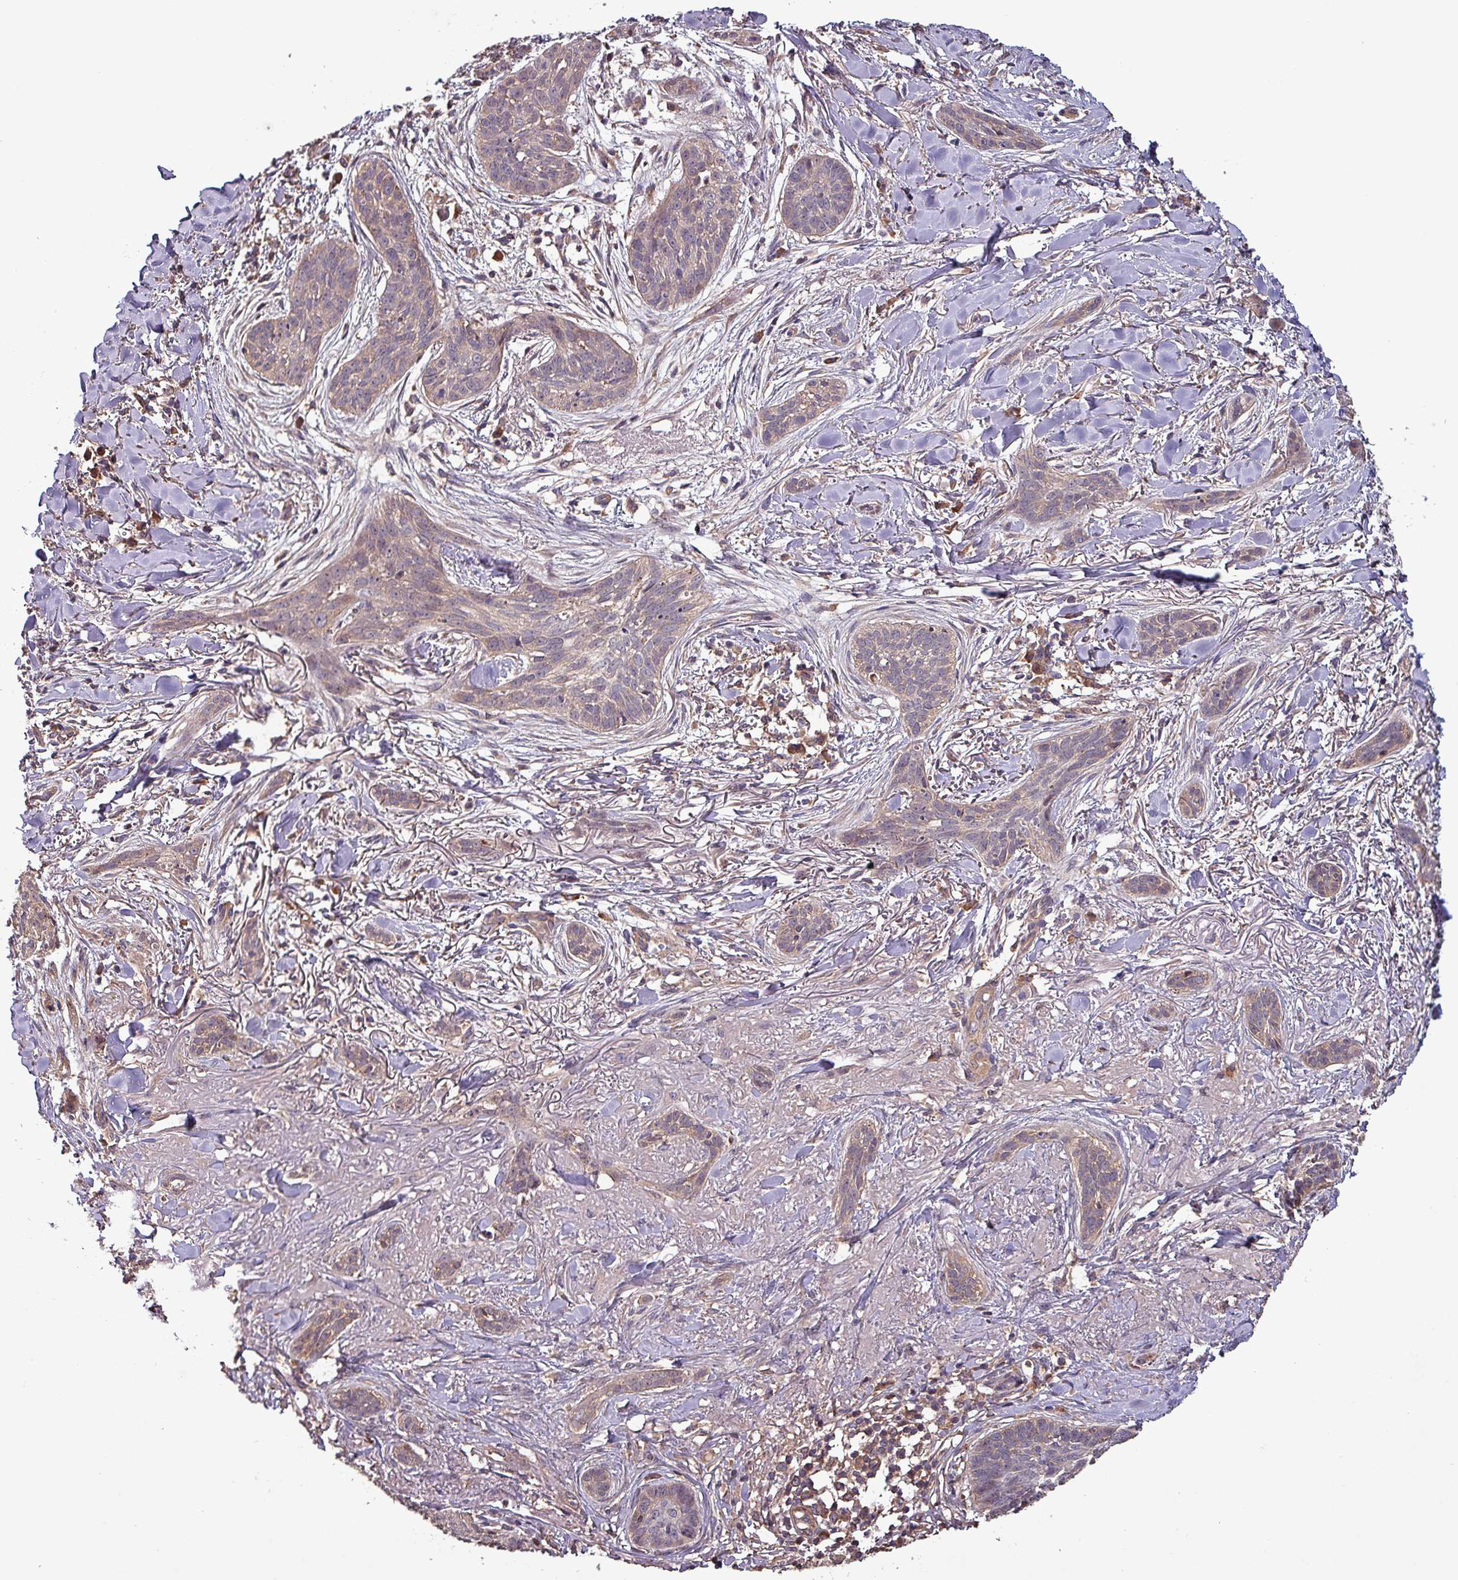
{"staining": {"intensity": "weak", "quantity": ">75%", "location": "cytoplasmic/membranous"}, "tissue": "skin cancer", "cell_type": "Tumor cells", "image_type": "cancer", "snomed": [{"axis": "morphology", "description": "Basal cell carcinoma"}, {"axis": "topography", "description": "Skin"}], "caption": "Immunohistochemical staining of skin cancer shows weak cytoplasmic/membranous protein positivity in approximately >75% of tumor cells. The protein of interest is stained brown, and the nuclei are stained in blue (DAB IHC with brightfield microscopy, high magnification).", "gene": "PAFAH1B2", "patient": {"sex": "male", "age": 52}}